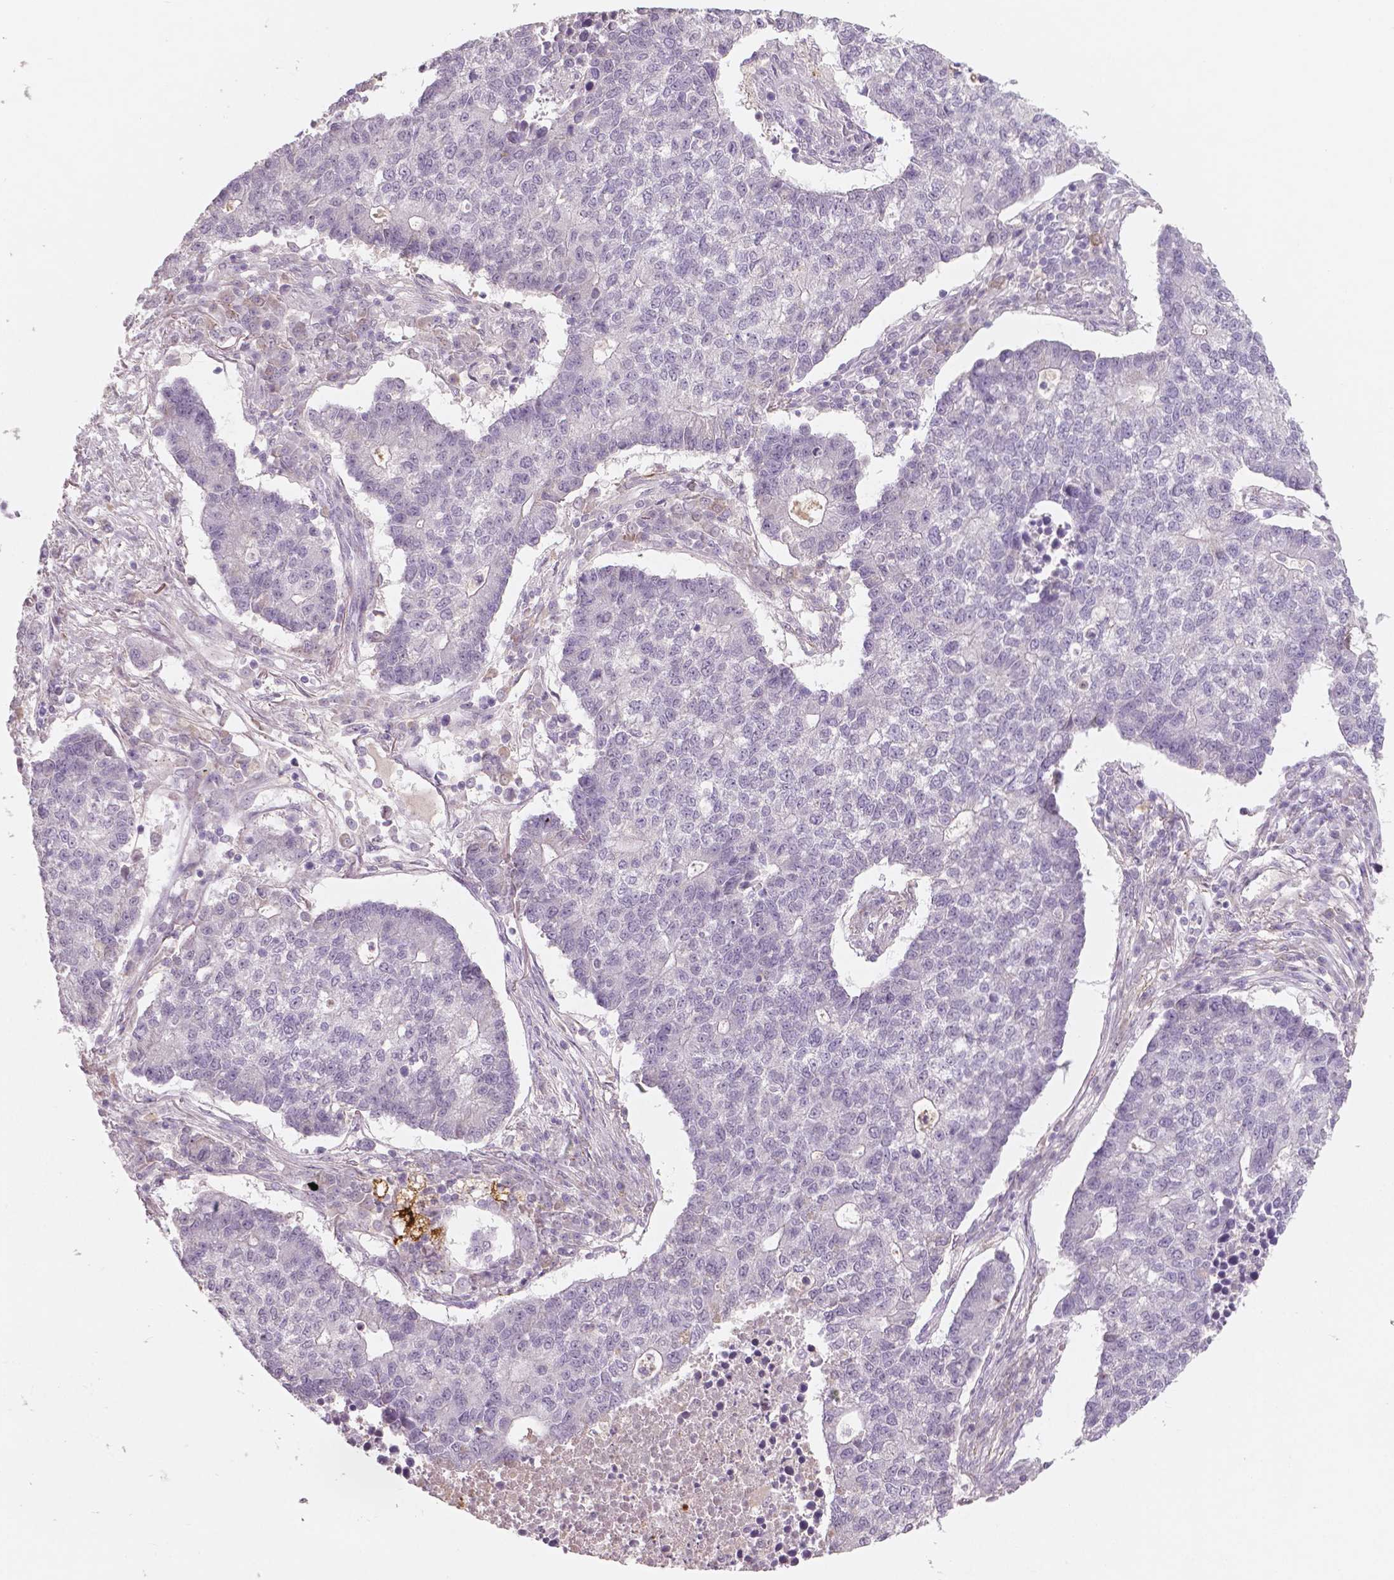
{"staining": {"intensity": "negative", "quantity": "none", "location": "none"}, "tissue": "lung cancer", "cell_type": "Tumor cells", "image_type": "cancer", "snomed": [{"axis": "morphology", "description": "Adenocarcinoma, NOS"}, {"axis": "topography", "description": "Lung"}], "caption": "Immunohistochemical staining of adenocarcinoma (lung) shows no significant expression in tumor cells.", "gene": "APOA4", "patient": {"sex": "male", "age": 57}}